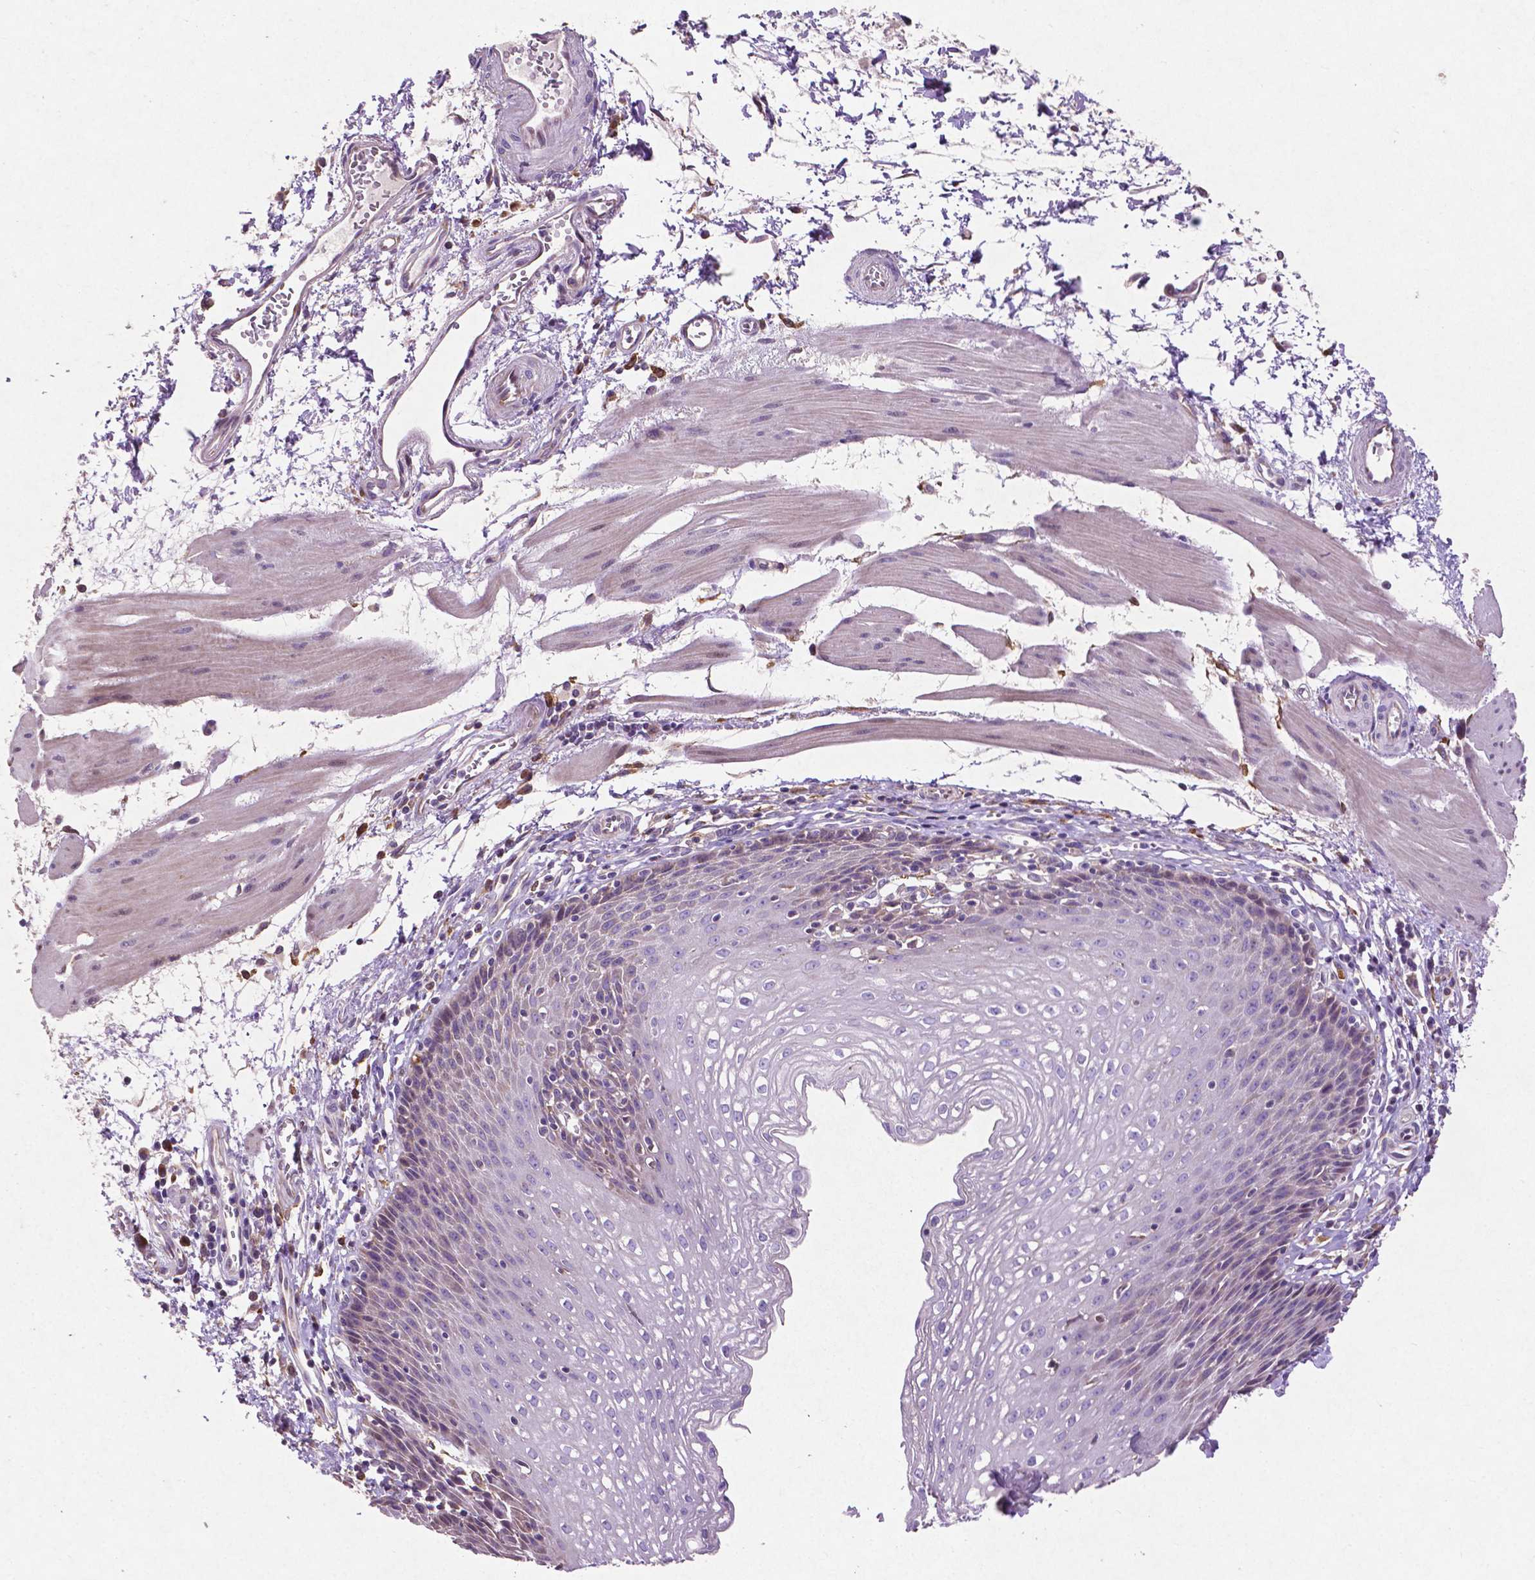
{"staining": {"intensity": "negative", "quantity": "none", "location": "none"}, "tissue": "esophagus", "cell_type": "Squamous epithelial cells", "image_type": "normal", "snomed": [{"axis": "morphology", "description": "Normal tissue, NOS"}, {"axis": "topography", "description": "Esophagus"}], "caption": "Human esophagus stained for a protein using immunohistochemistry reveals no expression in squamous epithelial cells.", "gene": "MBTPS1", "patient": {"sex": "female", "age": 64}}